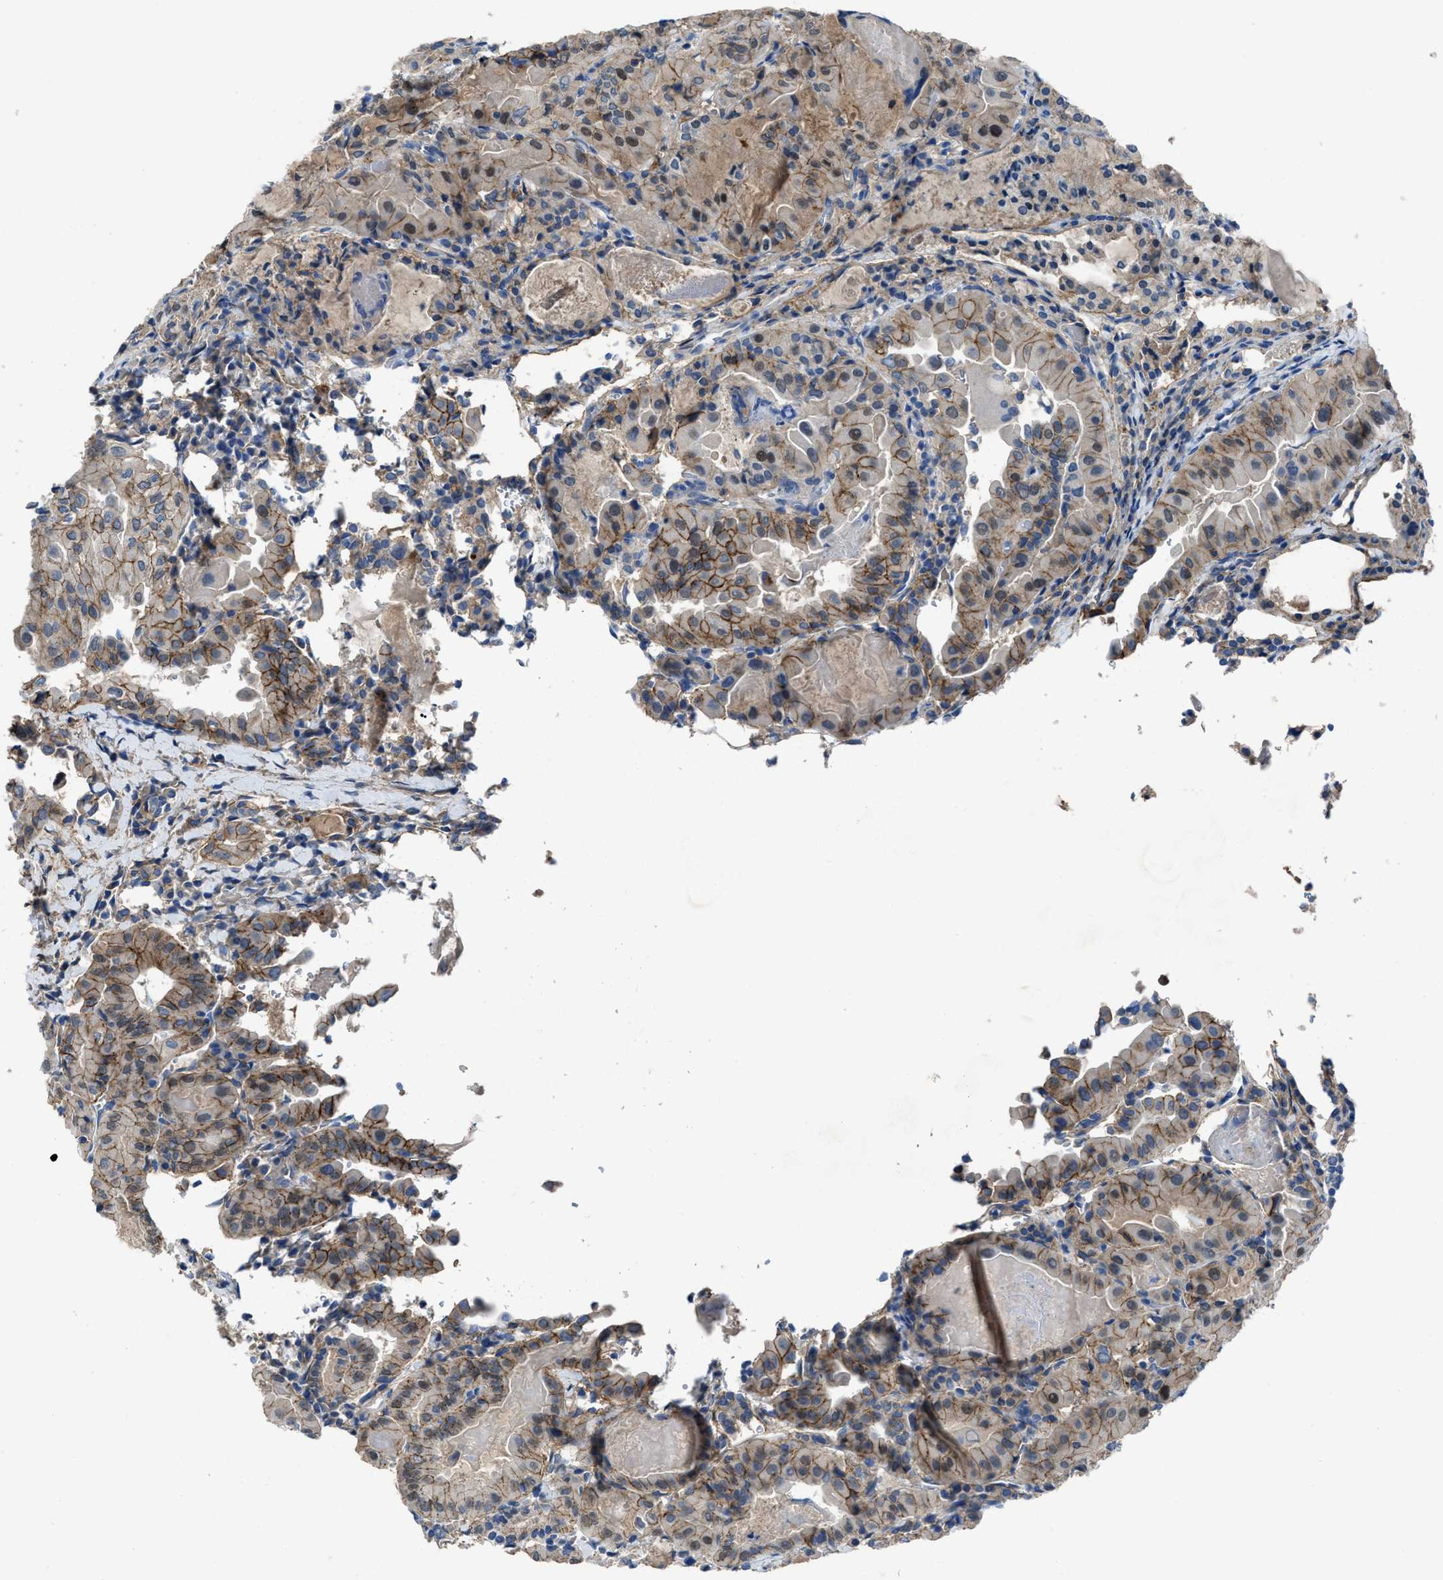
{"staining": {"intensity": "moderate", "quantity": ">75%", "location": "cytoplasmic/membranous"}, "tissue": "thyroid cancer", "cell_type": "Tumor cells", "image_type": "cancer", "snomed": [{"axis": "morphology", "description": "Papillary adenocarcinoma, NOS"}, {"axis": "topography", "description": "Thyroid gland"}], "caption": "Papillary adenocarcinoma (thyroid) stained with a brown dye demonstrates moderate cytoplasmic/membranous positive staining in about >75% of tumor cells.", "gene": "PTGFRN", "patient": {"sex": "female", "age": 42}}